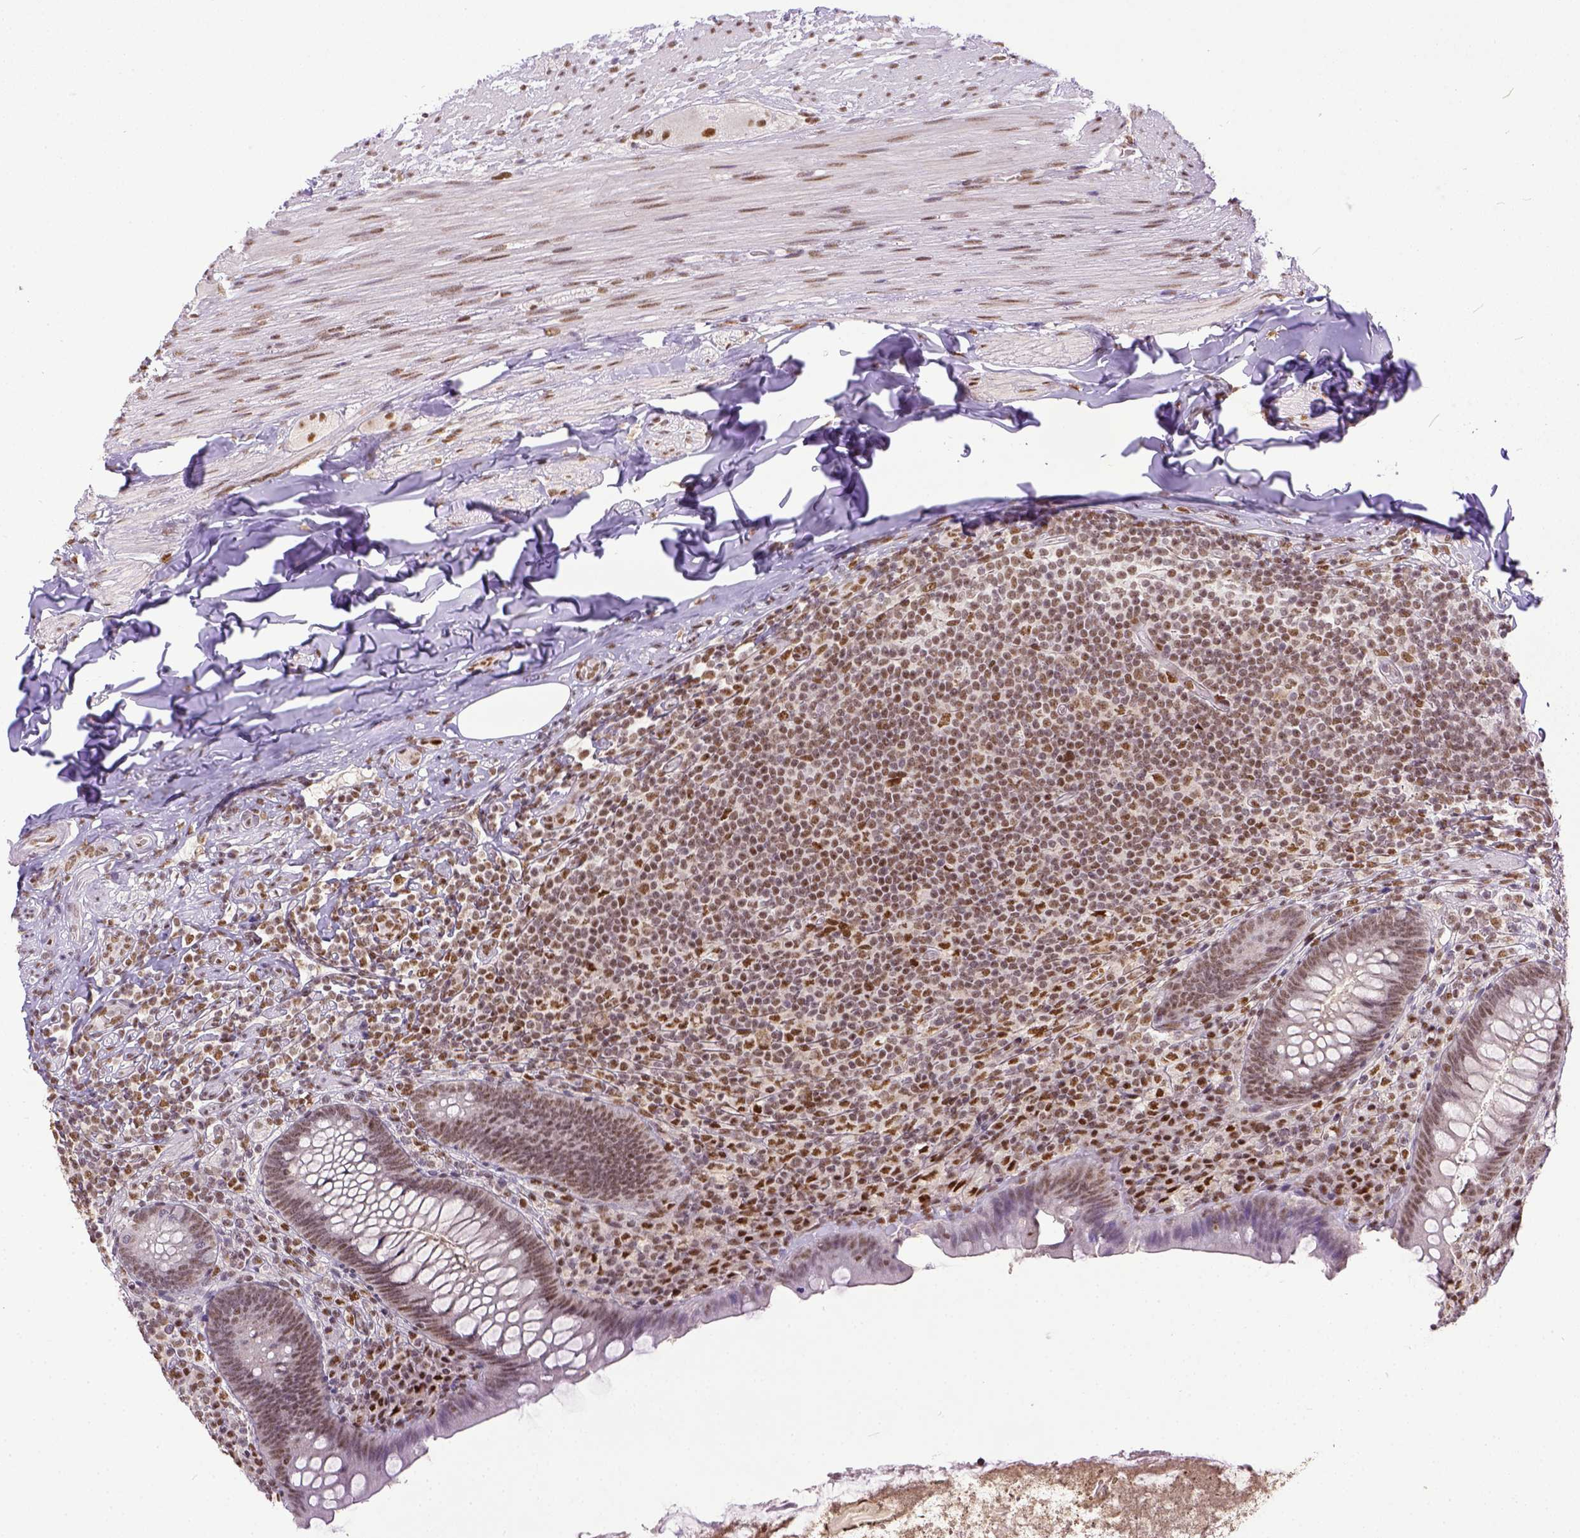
{"staining": {"intensity": "weak", "quantity": ">75%", "location": "nuclear"}, "tissue": "appendix", "cell_type": "Glandular cells", "image_type": "normal", "snomed": [{"axis": "morphology", "description": "Normal tissue, NOS"}, {"axis": "topography", "description": "Appendix"}], "caption": "IHC photomicrograph of benign appendix: human appendix stained using IHC exhibits low levels of weak protein expression localized specifically in the nuclear of glandular cells, appearing as a nuclear brown color.", "gene": "ERCC1", "patient": {"sex": "male", "age": 47}}